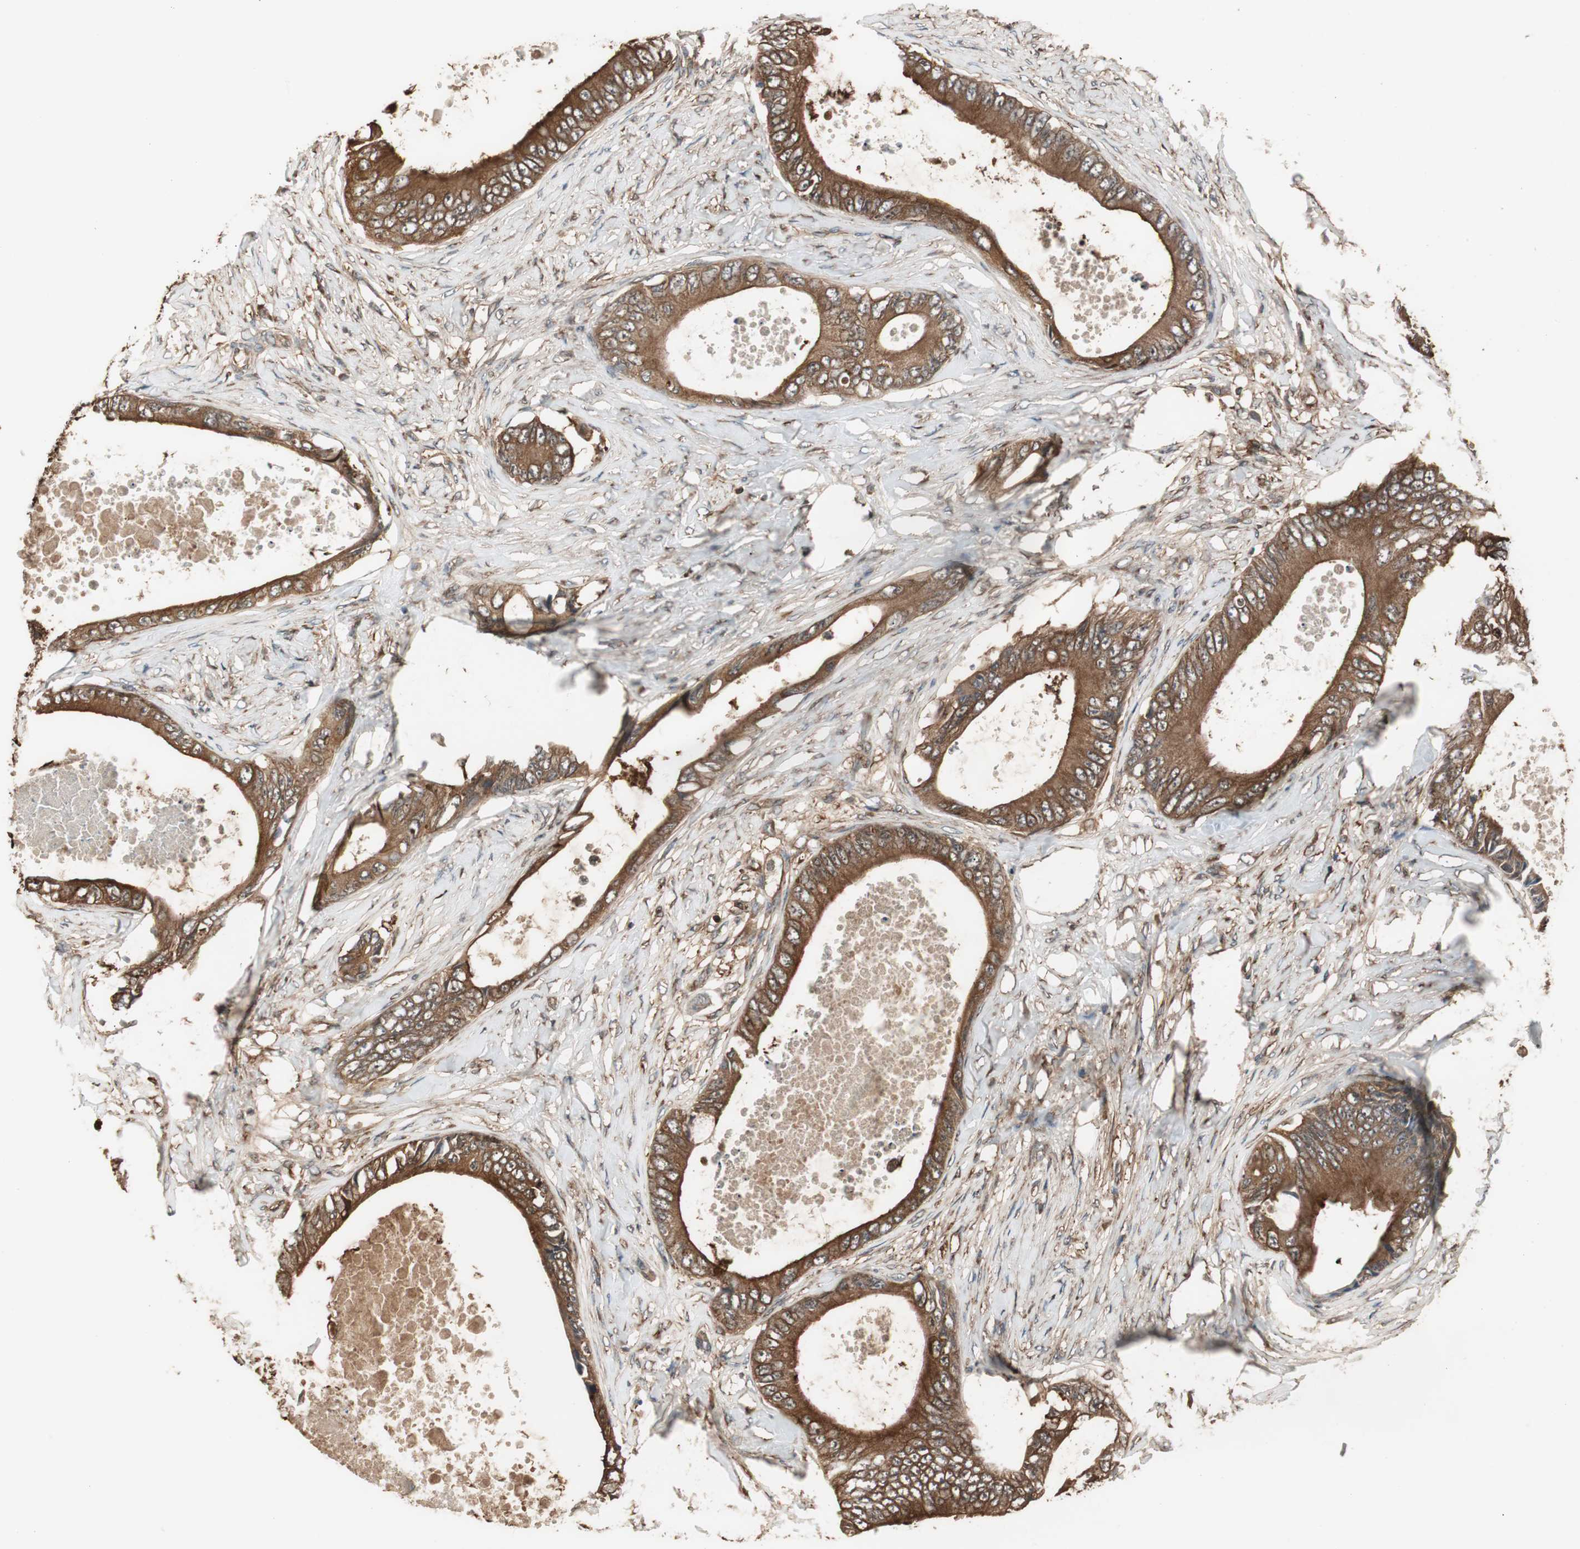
{"staining": {"intensity": "moderate", "quantity": ">75%", "location": "cytoplasmic/membranous"}, "tissue": "colorectal cancer", "cell_type": "Tumor cells", "image_type": "cancer", "snomed": [{"axis": "morphology", "description": "Normal tissue, NOS"}, {"axis": "morphology", "description": "Adenocarcinoma, NOS"}, {"axis": "topography", "description": "Rectum"}, {"axis": "topography", "description": "Peripheral nerve tissue"}], "caption": "Immunohistochemistry (IHC) photomicrograph of colorectal cancer stained for a protein (brown), which displays medium levels of moderate cytoplasmic/membranous expression in about >75% of tumor cells.", "gene": "CAPNS1", "patient": {"sex": "female", "age": 77}}